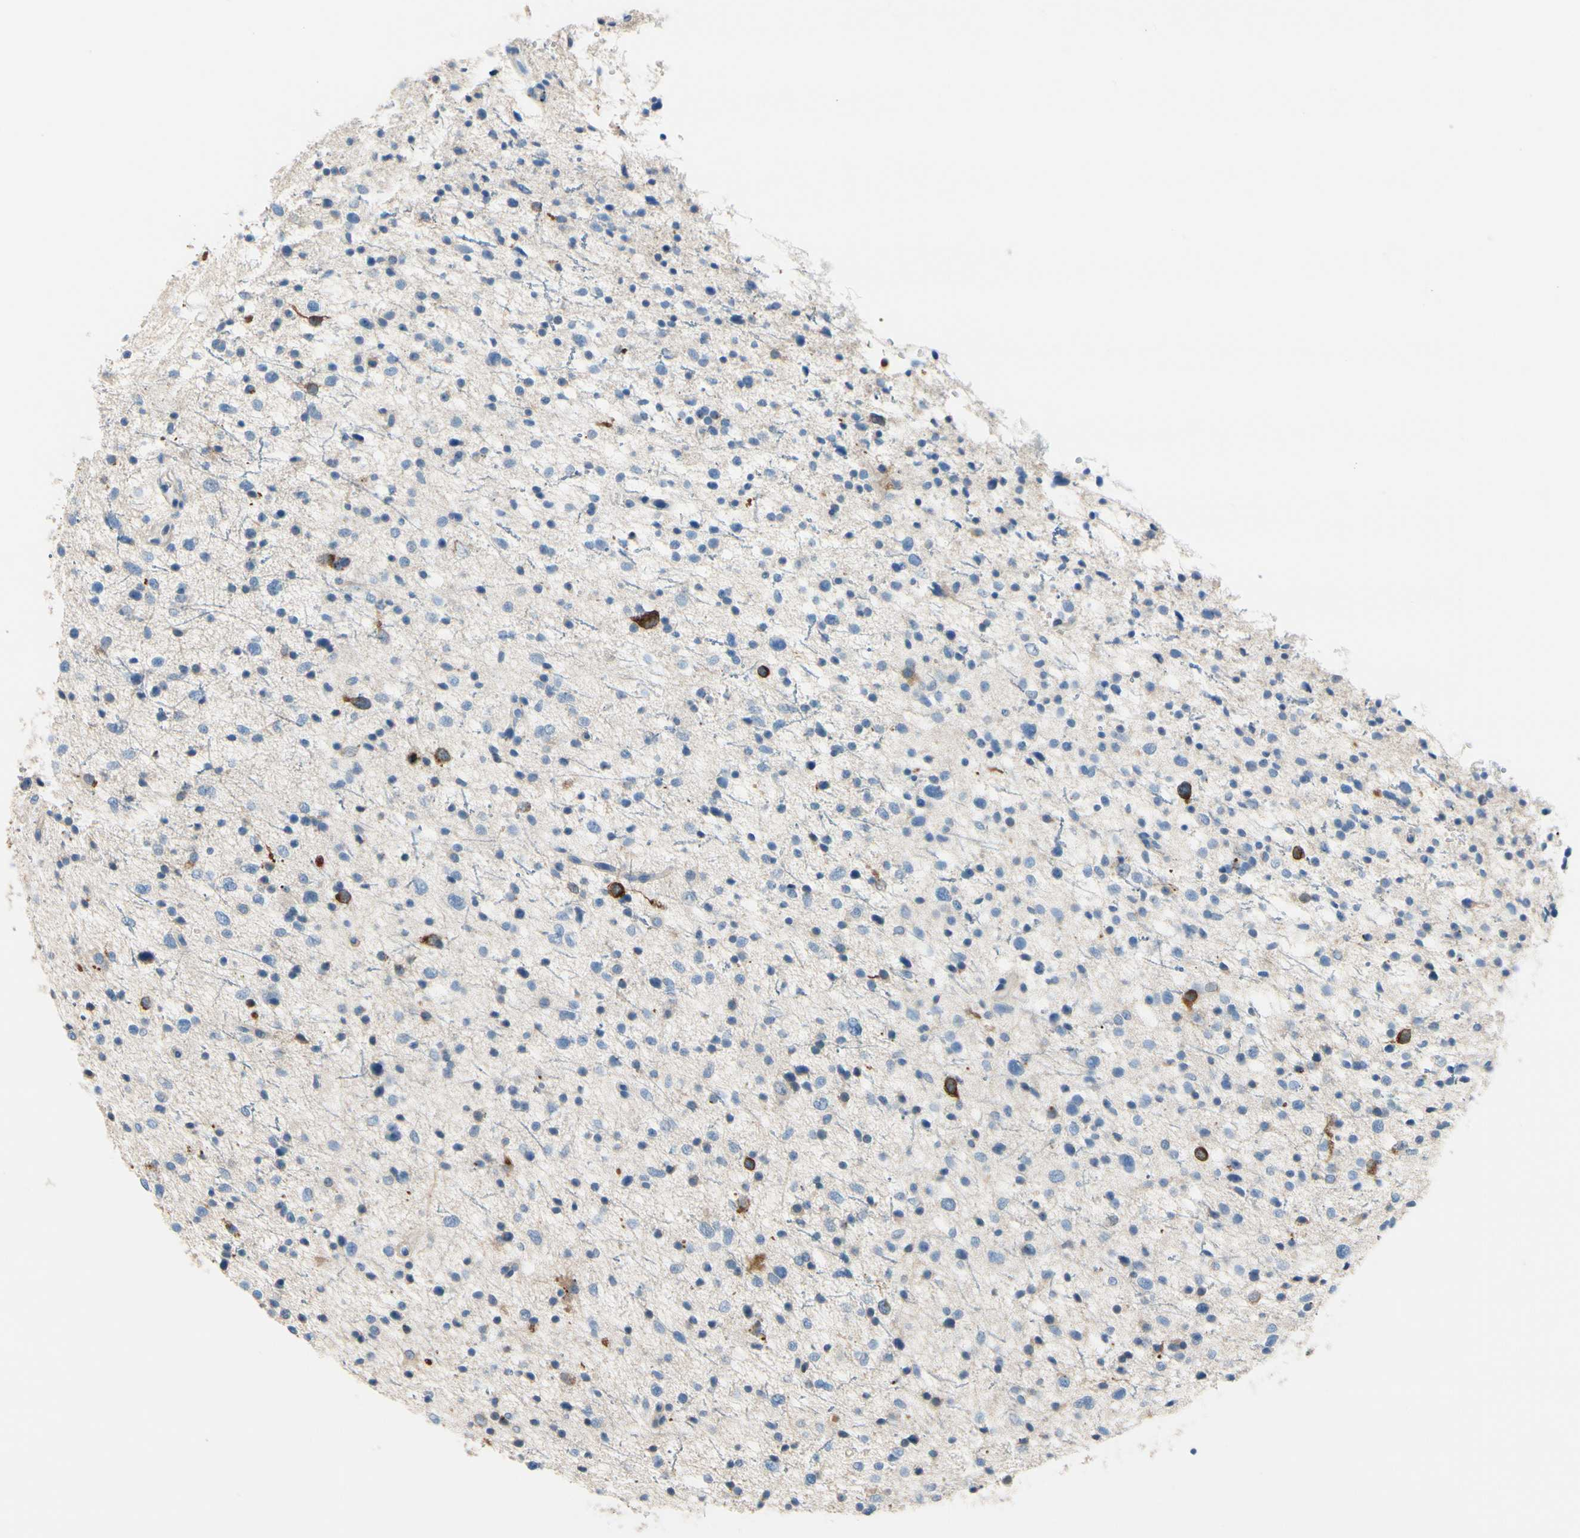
{"staining": {"intensity": "strong", "quantity": "<25%", "location": "cytoplasmic/membranous"}, "tissue": "glioma", "cell_type": "Tumor cells", "image_type": "cancer", "snomed": [{"axis": "morphology", "description": "Glioma, malignant, Low grade"}, {"axis": "topography", "description": "Brain"}], "caption": "This photomicrograph demonstrates malignant low-grade glioma stained with IHC to label a protein in brown. The cytoplasmic/membranous of tumor cells show strong positivity for the protein. Nuclei are counter-stained blue.", "gene": "CKAP2", "patient": {"sex": "female", "age": 37}}